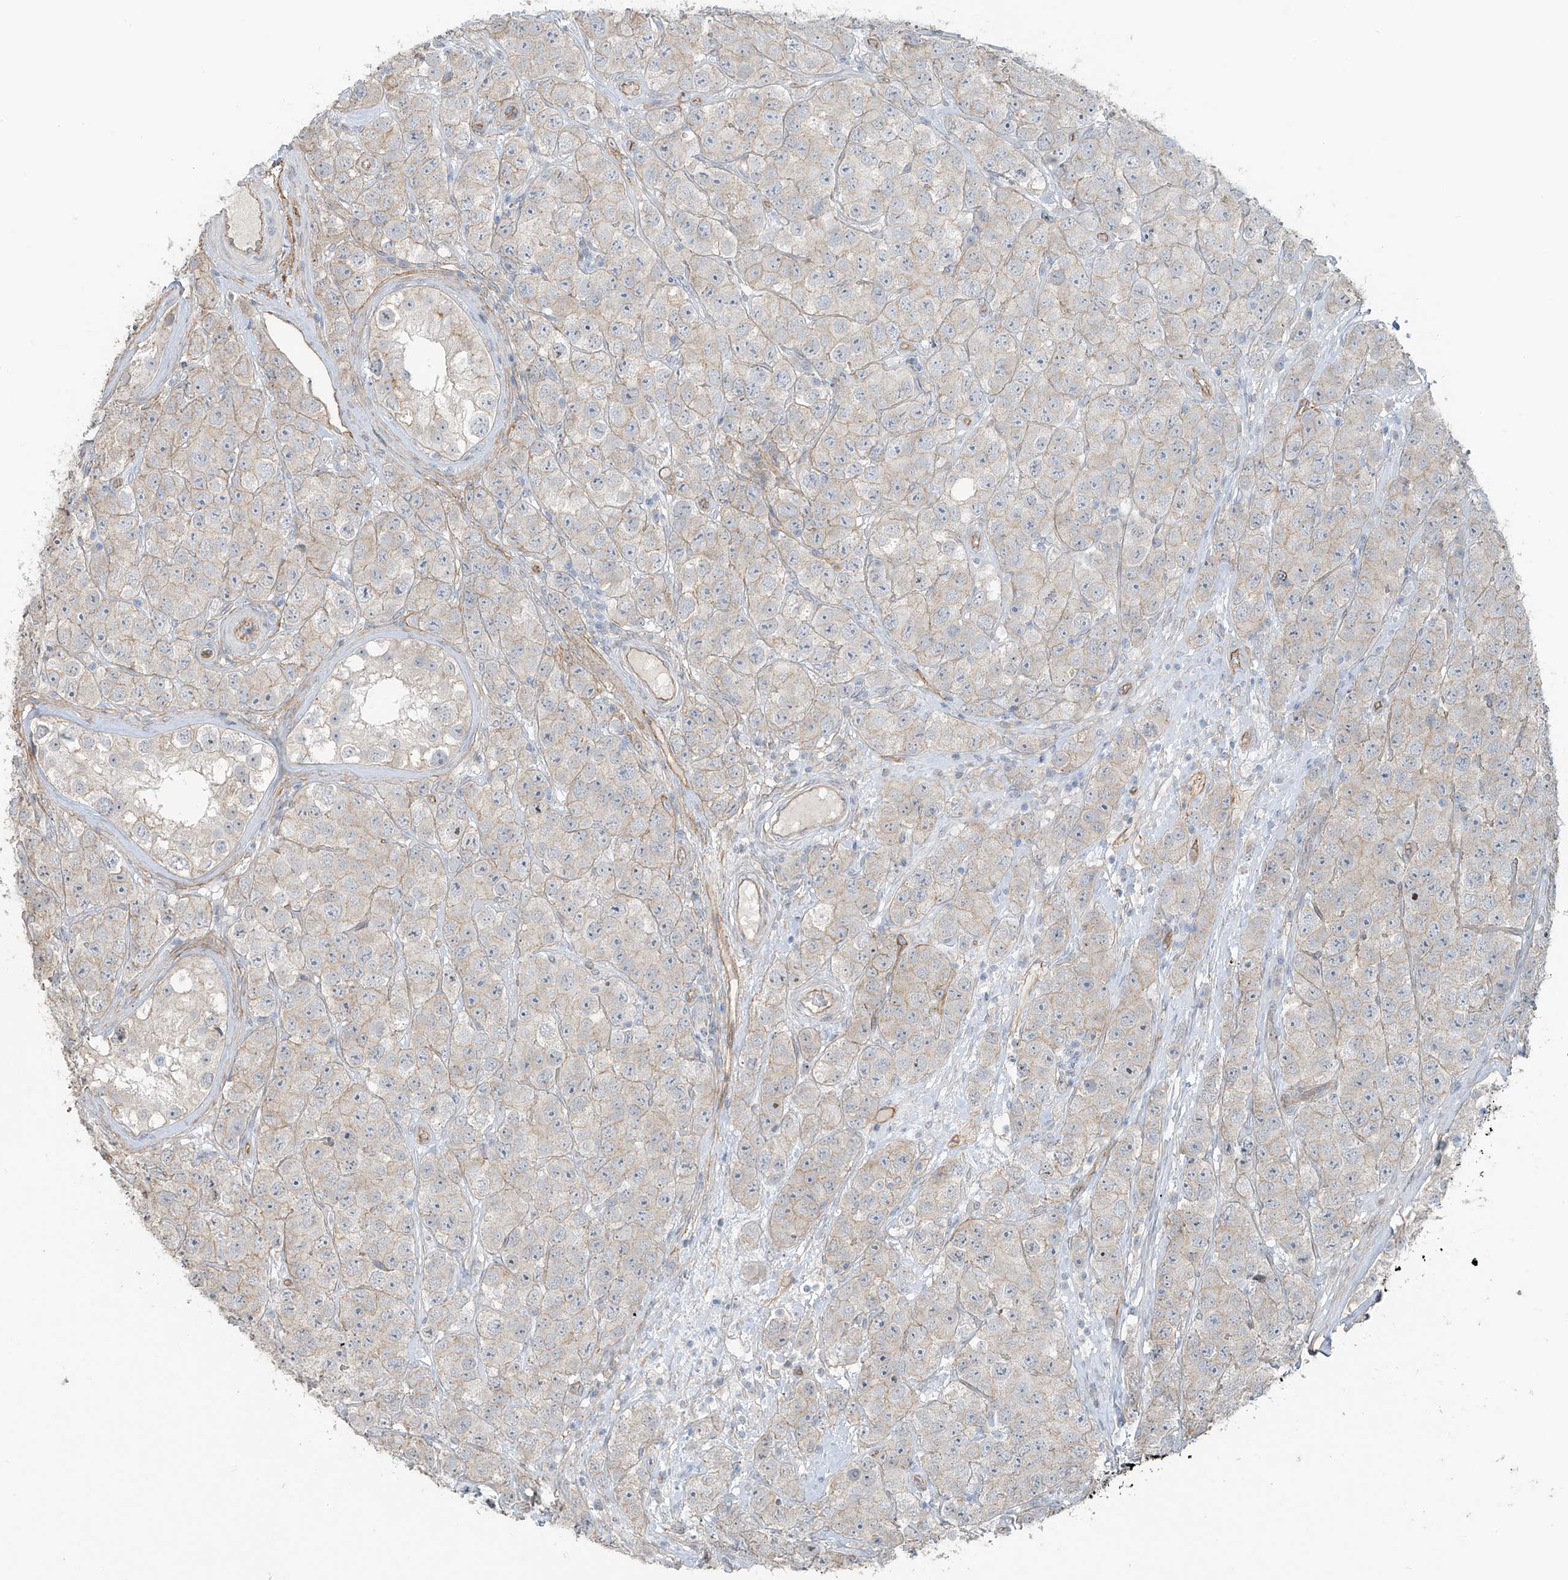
{"staining": {"intensity": "negative", "quantity": "none", "location": "none"}, "tissue": "testis cancer", "cell_type": "Tumor cells", "image_type": "cancer", "snomed": [{"axis": "morphology", "description": "Seminoma, NOS"}, {"axis": "topography", "description": "Testis"}], "caption": "This is an immunohistochemistry micrograph of seminoma (testis). There is no staining in tumor cells.", "gene": "TUBE1", "patient": {"sex": "male", "age": 28}}